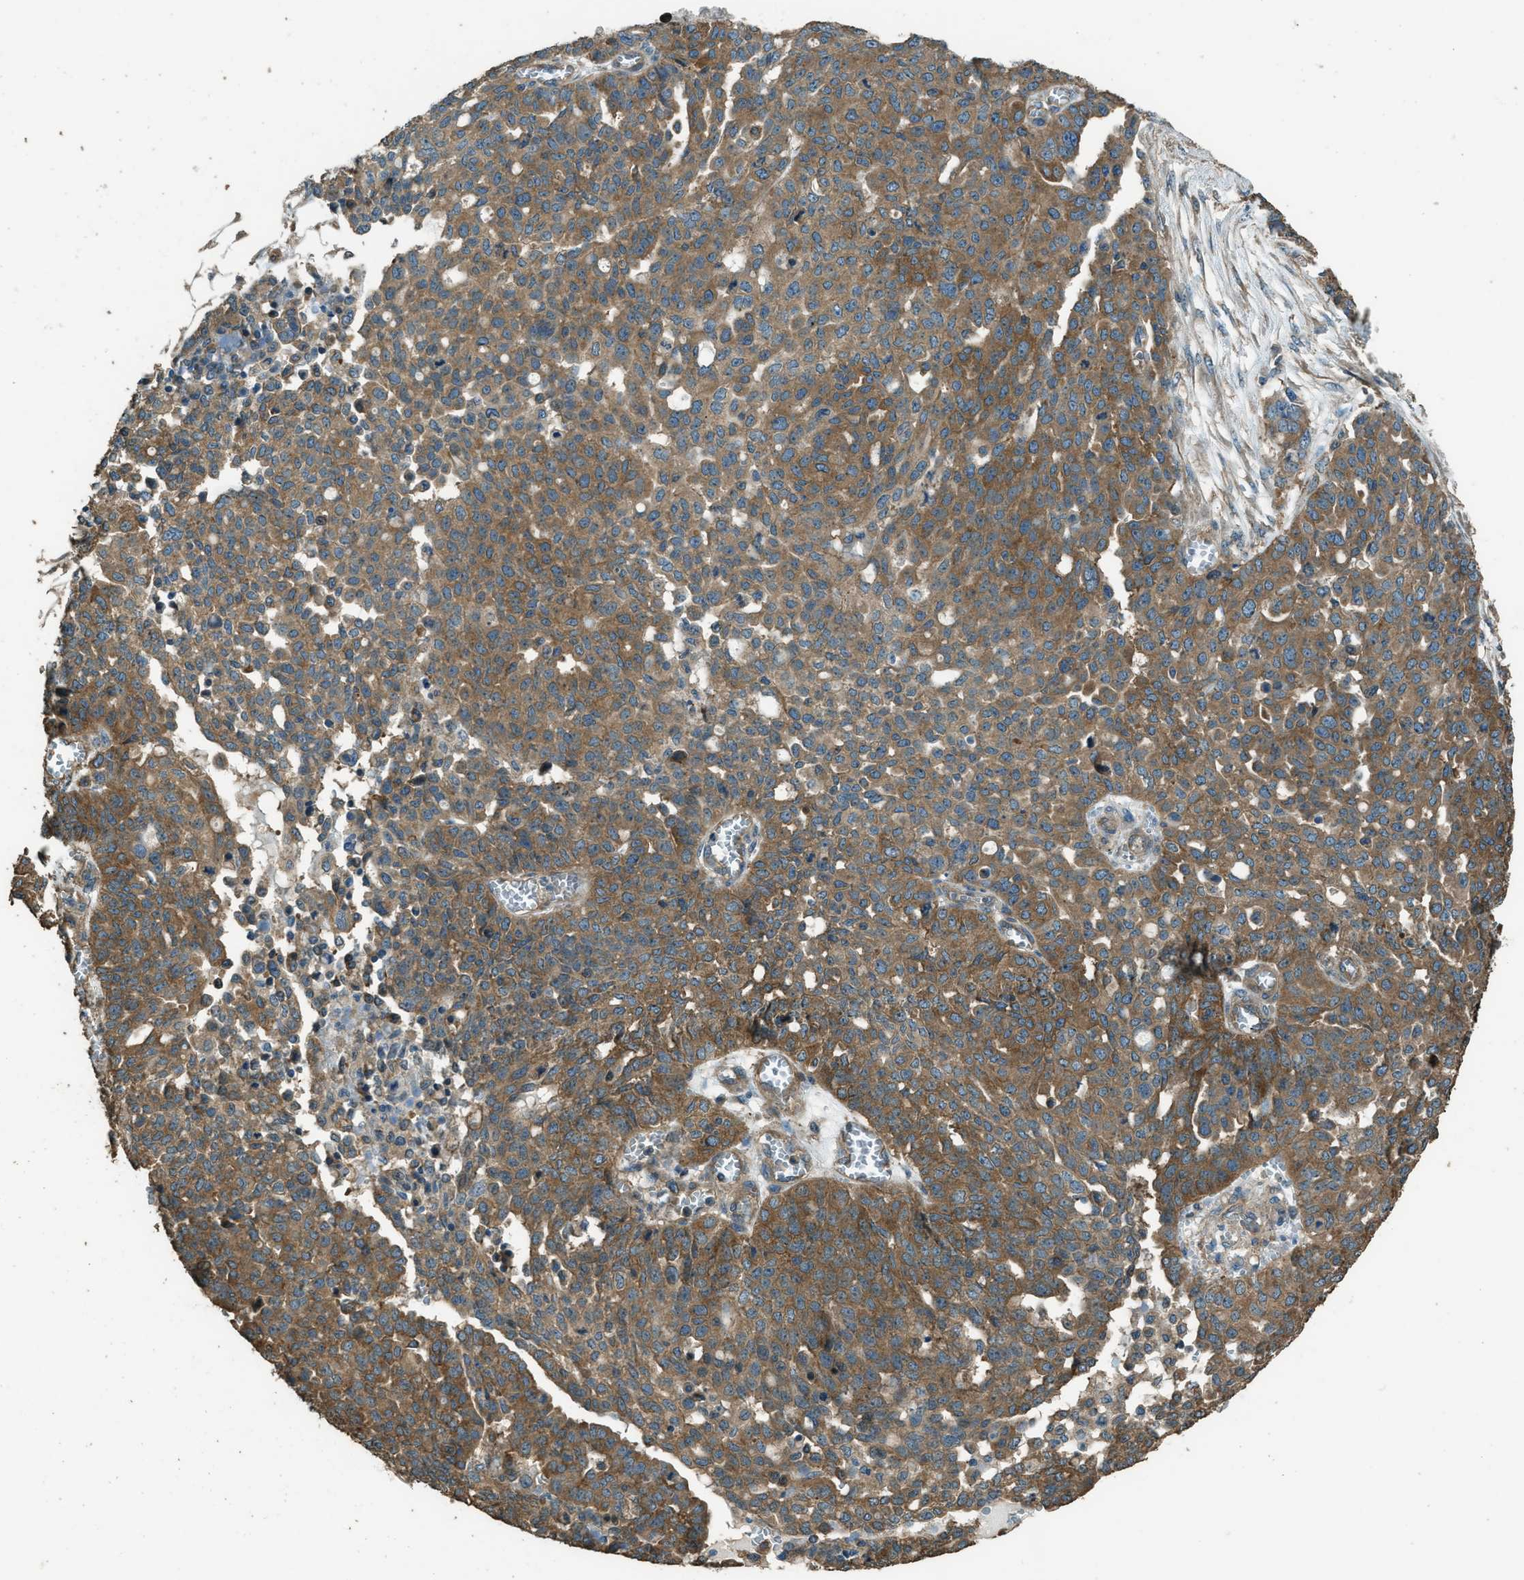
{"staining": {"intensity": "moderate", "quantity": ">75%", "location": "cytoplasmic/membranous"}, "tissue": "ovarian cancer", "cell_type": "Tumor cells", "image_type": "cancer", "snomed": [{"axis": "morphology", "description": "Cystadenocarcinoma, serous, NOS"}, {"axis": "topography", "description": "Ovary"}], "caption": "Serous cystadenocarcinoma (ovarian) was stained to show a protein in brown. There is medium levels of moderate cytoplasmic/membranous staining in about >75% of tumor cells.", "gene": "MARS1", "patient": {"sex": "female", "age": 56}}